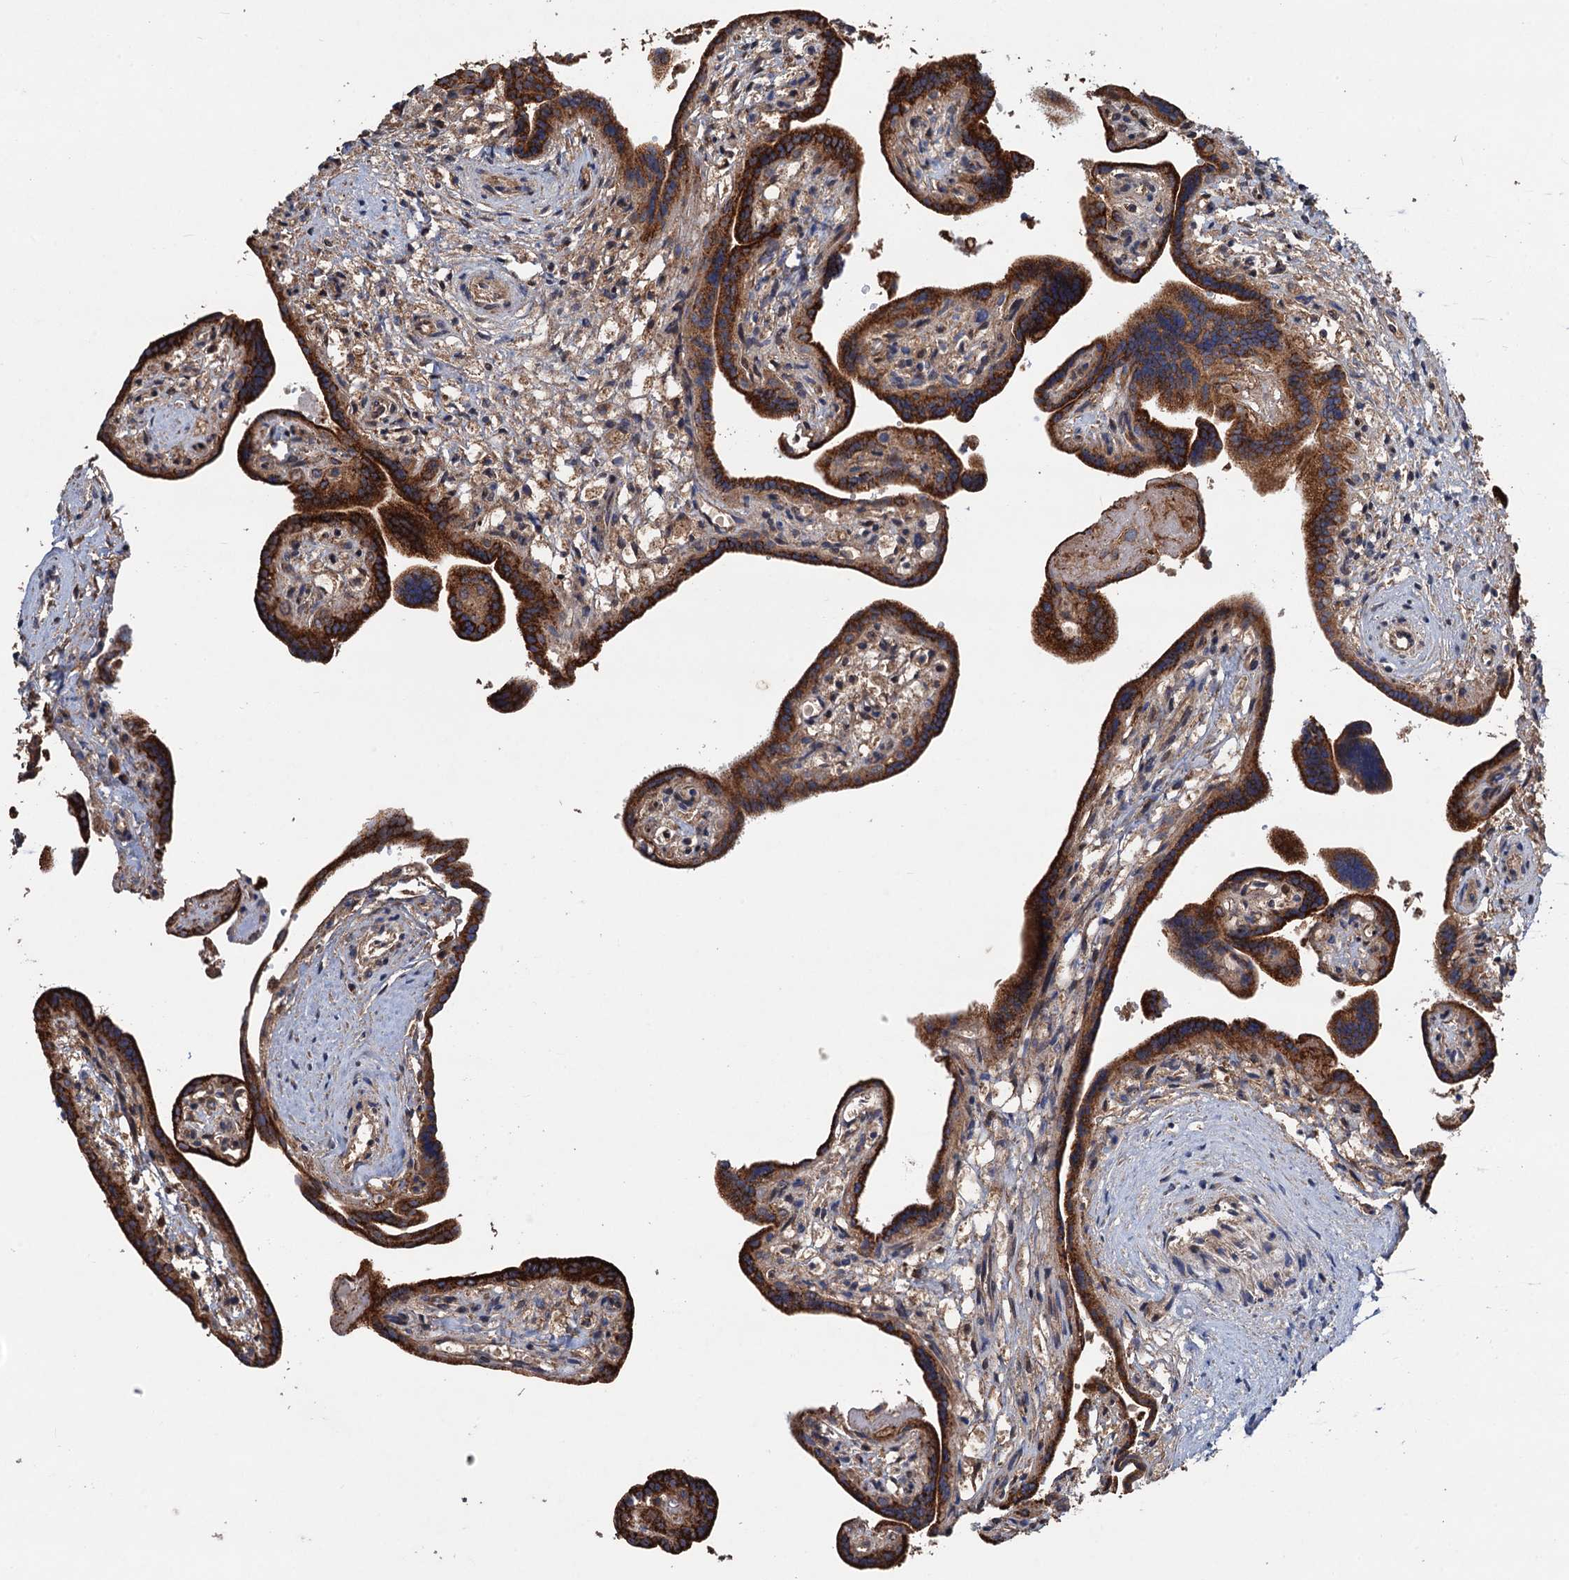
{"staining": {"intensity": "strong", "quantity": ">75%", "location": "cytoplasmic/membranous"}, "tissue": "placenta", "cell_type": "Trophoblastic cells", "image_type": "normal", "snomed": [{"axis": "morphology", "description": "Normal tissue, NOS"}, {"axis": "topography", "description": "Placenta"}], "caption": "Immunohistochemical staining of normal human placenta exhibits high levels of strong cytoplasmic/membranous expression in approximately >75% of trophoblastic cells.", "gene": "DGLUCY", "patient": {"sex": "female", "age": 37}}